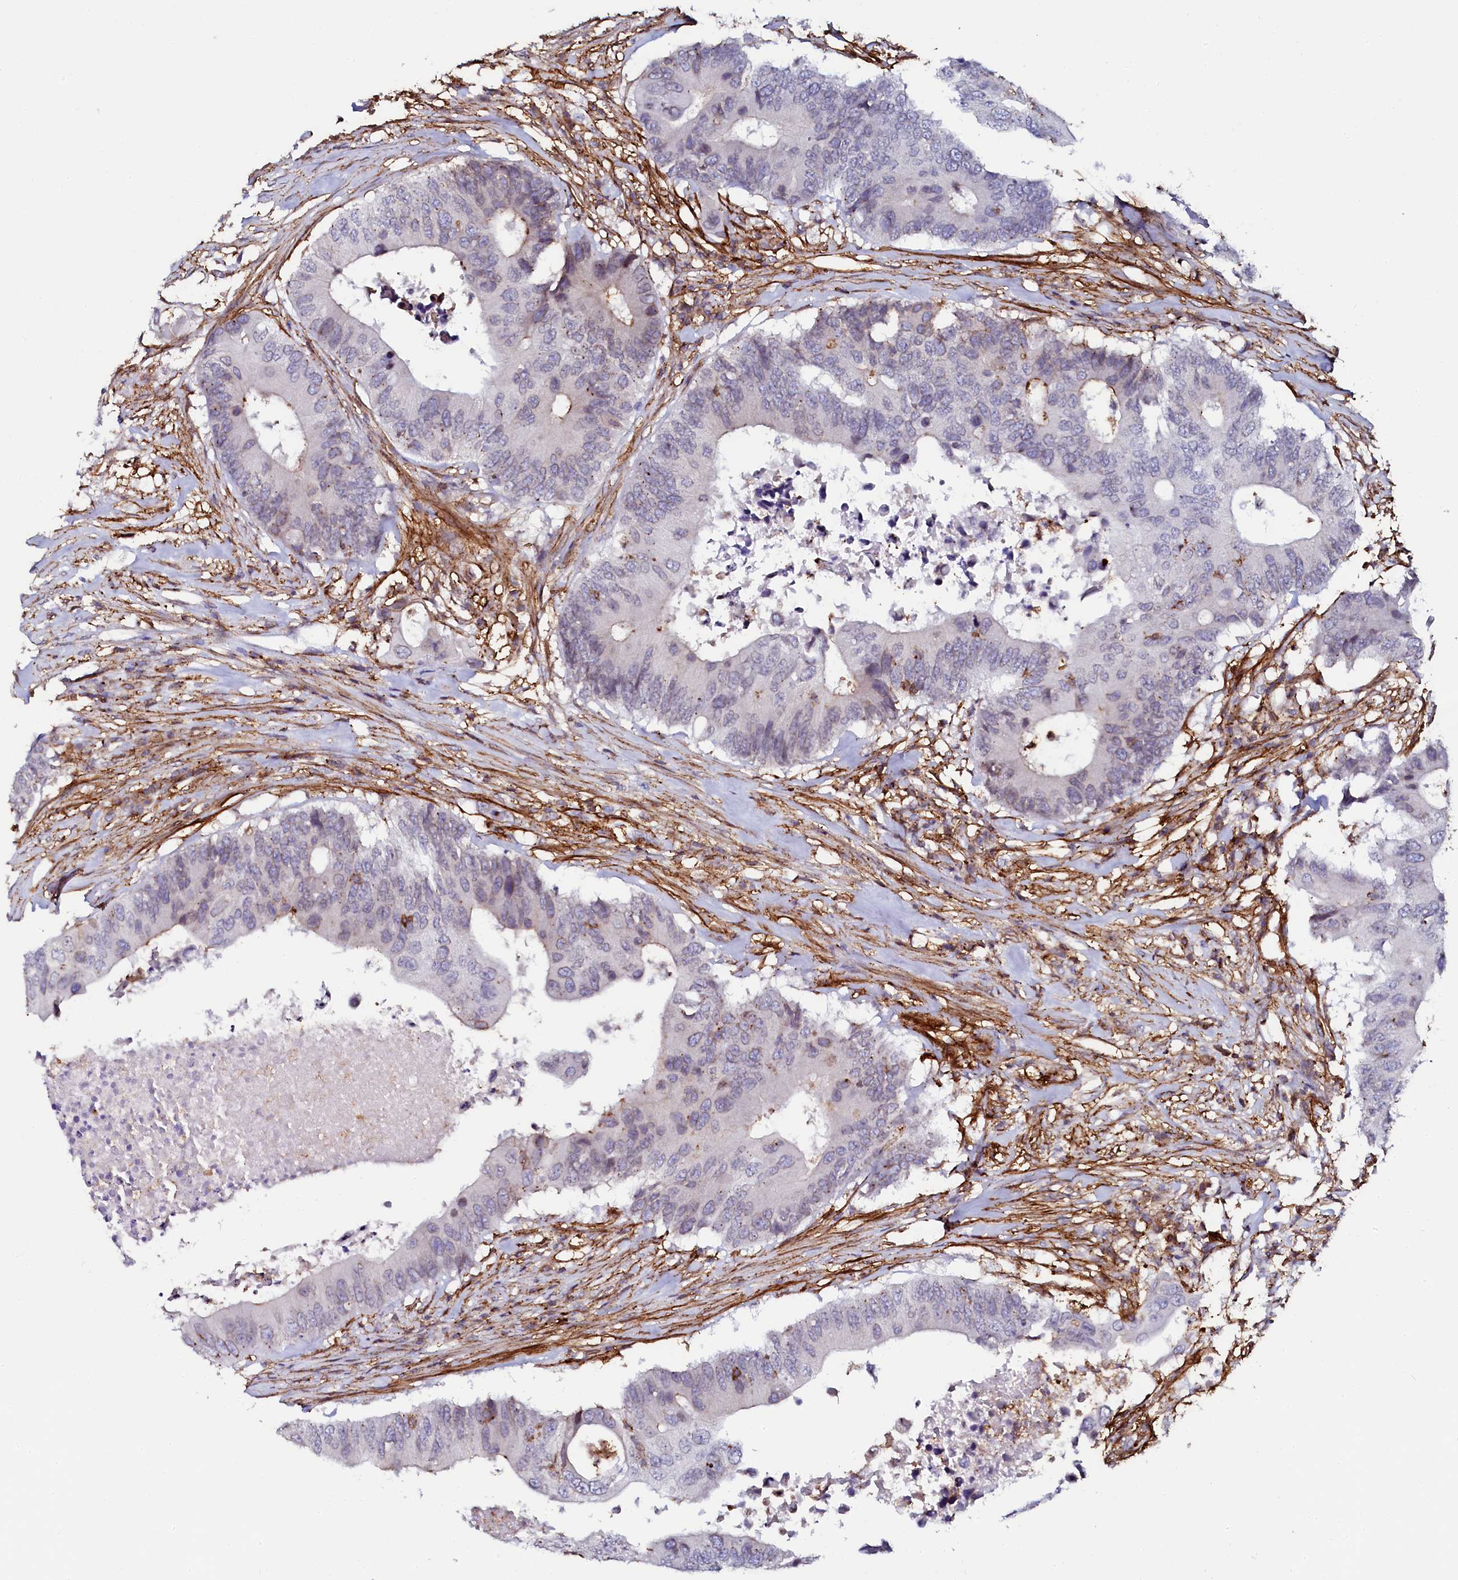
{"staining": {"intensity": "weak", "quantity": "<25%", "location": "nuclear"}, "tissue": "colorectal cancer", "cell_type": "Tumor cells", "image_type": "cancer", "snomed": [{"axis": "morphology", "description": "Adenocarcinoma, NOS"}, {"axis": "topography", "description": "Colon"}], "caption": "High power microscopy photomicrograph of an IHC photomicrograph of adenocarcinoma (colorectal), revealing no significant expression in tumor cells.", "gene": "AAAS", "patient": {"sex": "male", "age": 71}}